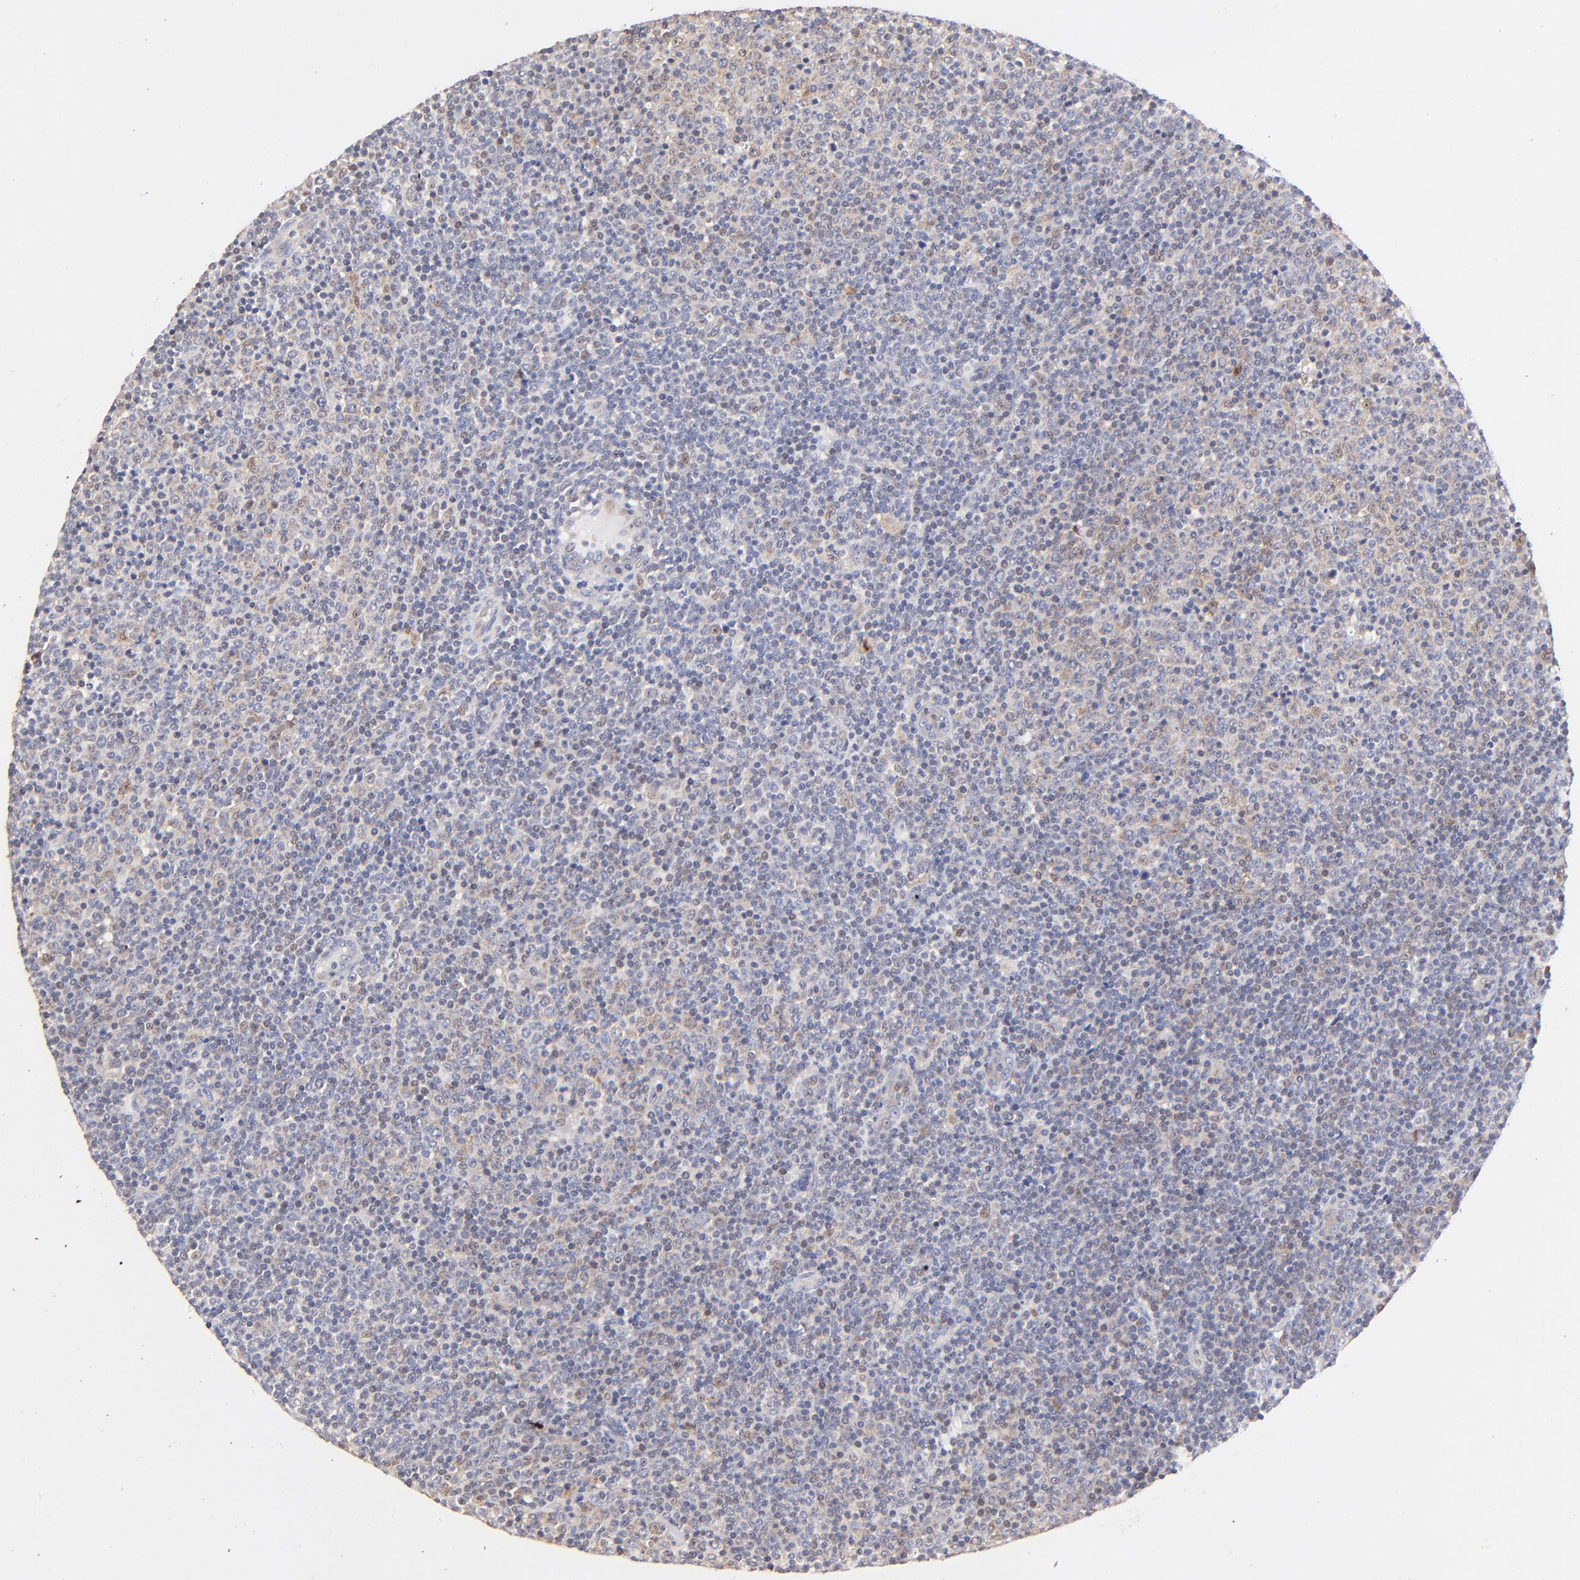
{"staining": {"intensity": "negative", "quantity": "none", "location": "none"}, "tissue": "lymphoma", "cell_type": "Tumor cells", "image_type": "cancer", "snomed": [{"axis": "morphology", "description": "Malignant lymphoma, non-Hodgkin's type, Low grade"}, {"axis": "topography", "description": "Lymph node"}], "caption": "Tumor cells show no significant staining in lymphoma.", "gene": "BBOF1", "patient": {"sex": "male", "age": 70}}